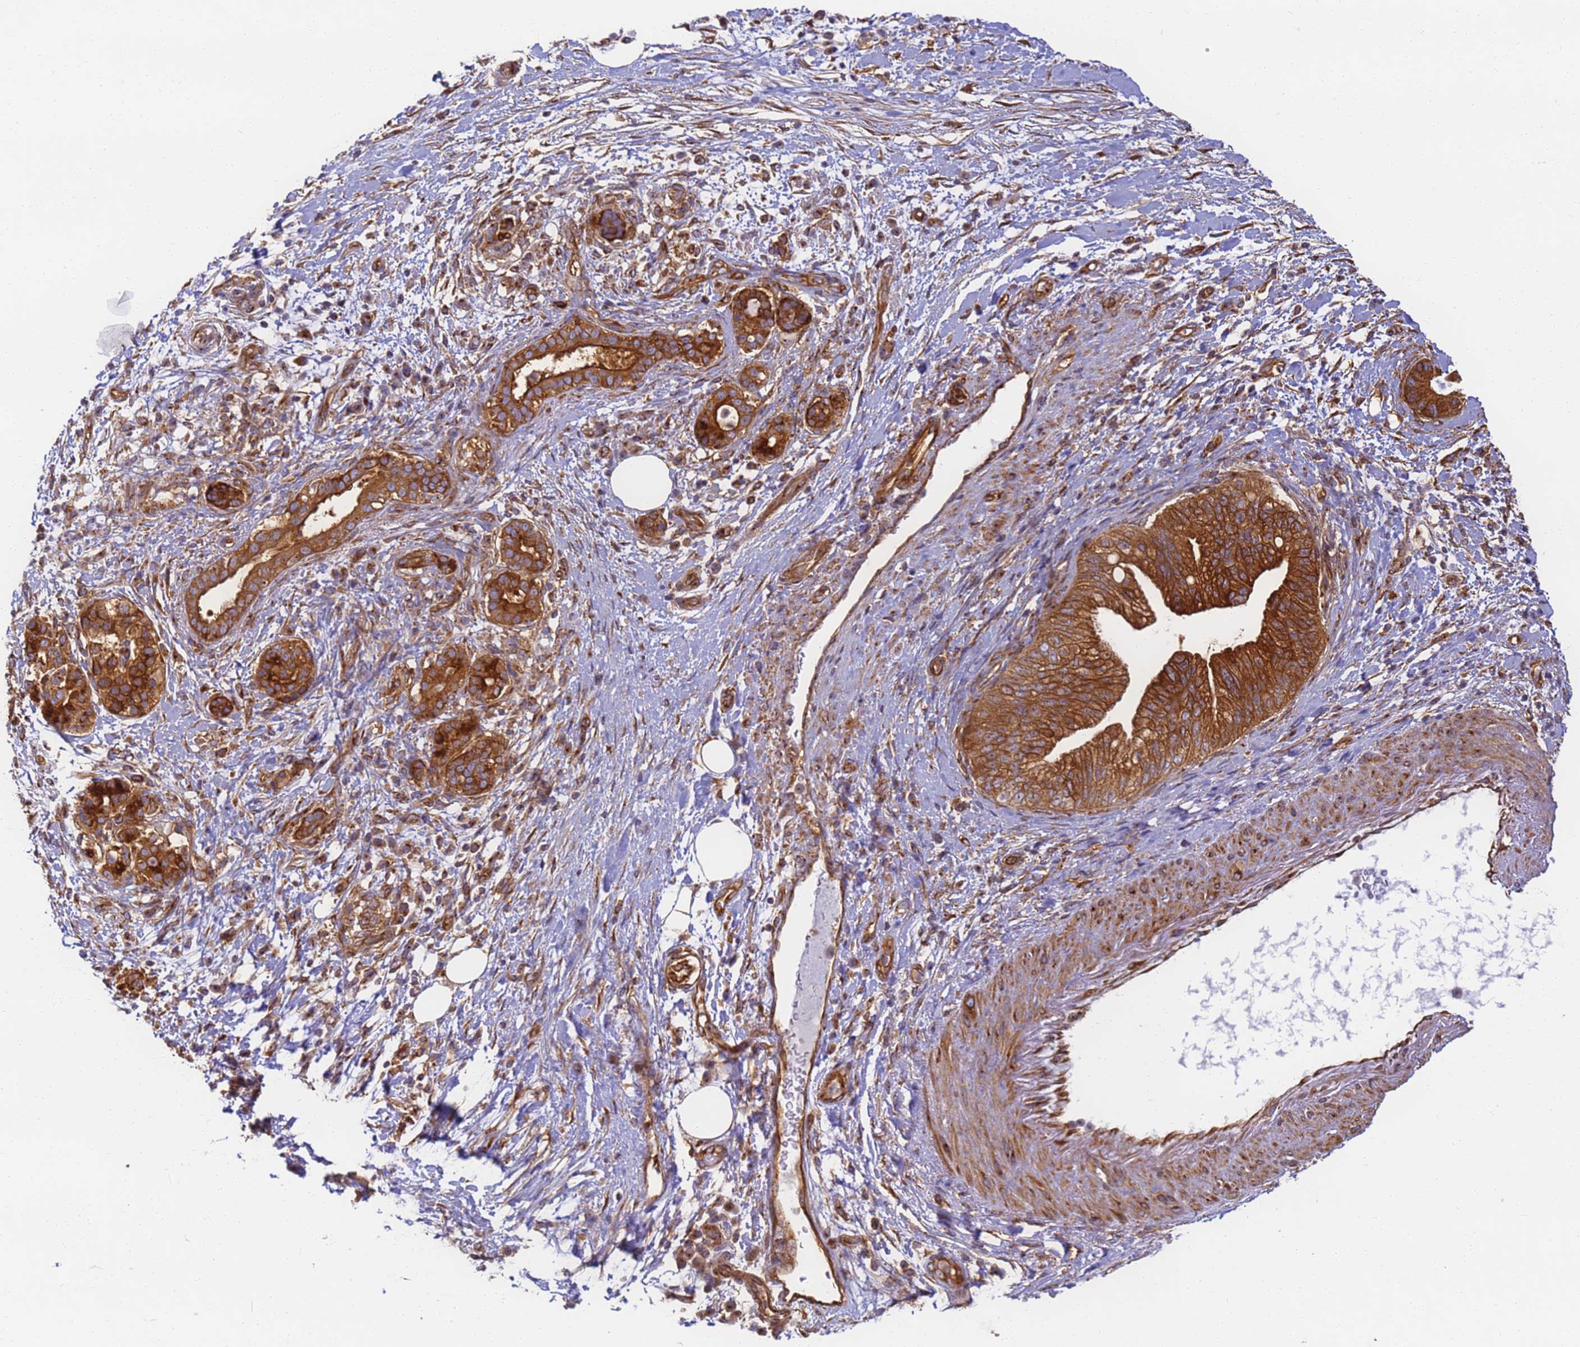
{"staining": {"intensity": "strong", "quantity": ">75%", "location": "cytoplasmic/membranous"}, "tissue": "pancreatic cancer", "cell_type": "Tumor cells", "image_type": "cancer", "snomed": [{"axis": "morphology", "description": "Adenocarcinoma, NOS"}, {"axis": "topography", "description": "Pancreas"}], "caption": "This photomicrograph demonstrates pancreatic cancer stained with IHC to label a protein in brown. The cytoplasmic/membranous of tumor cells show strong positivity for the protein. Nuclei are counter-stained blue.", "gene": "DYNC1I2", "patient": {"sex": "female", "age": 73}}